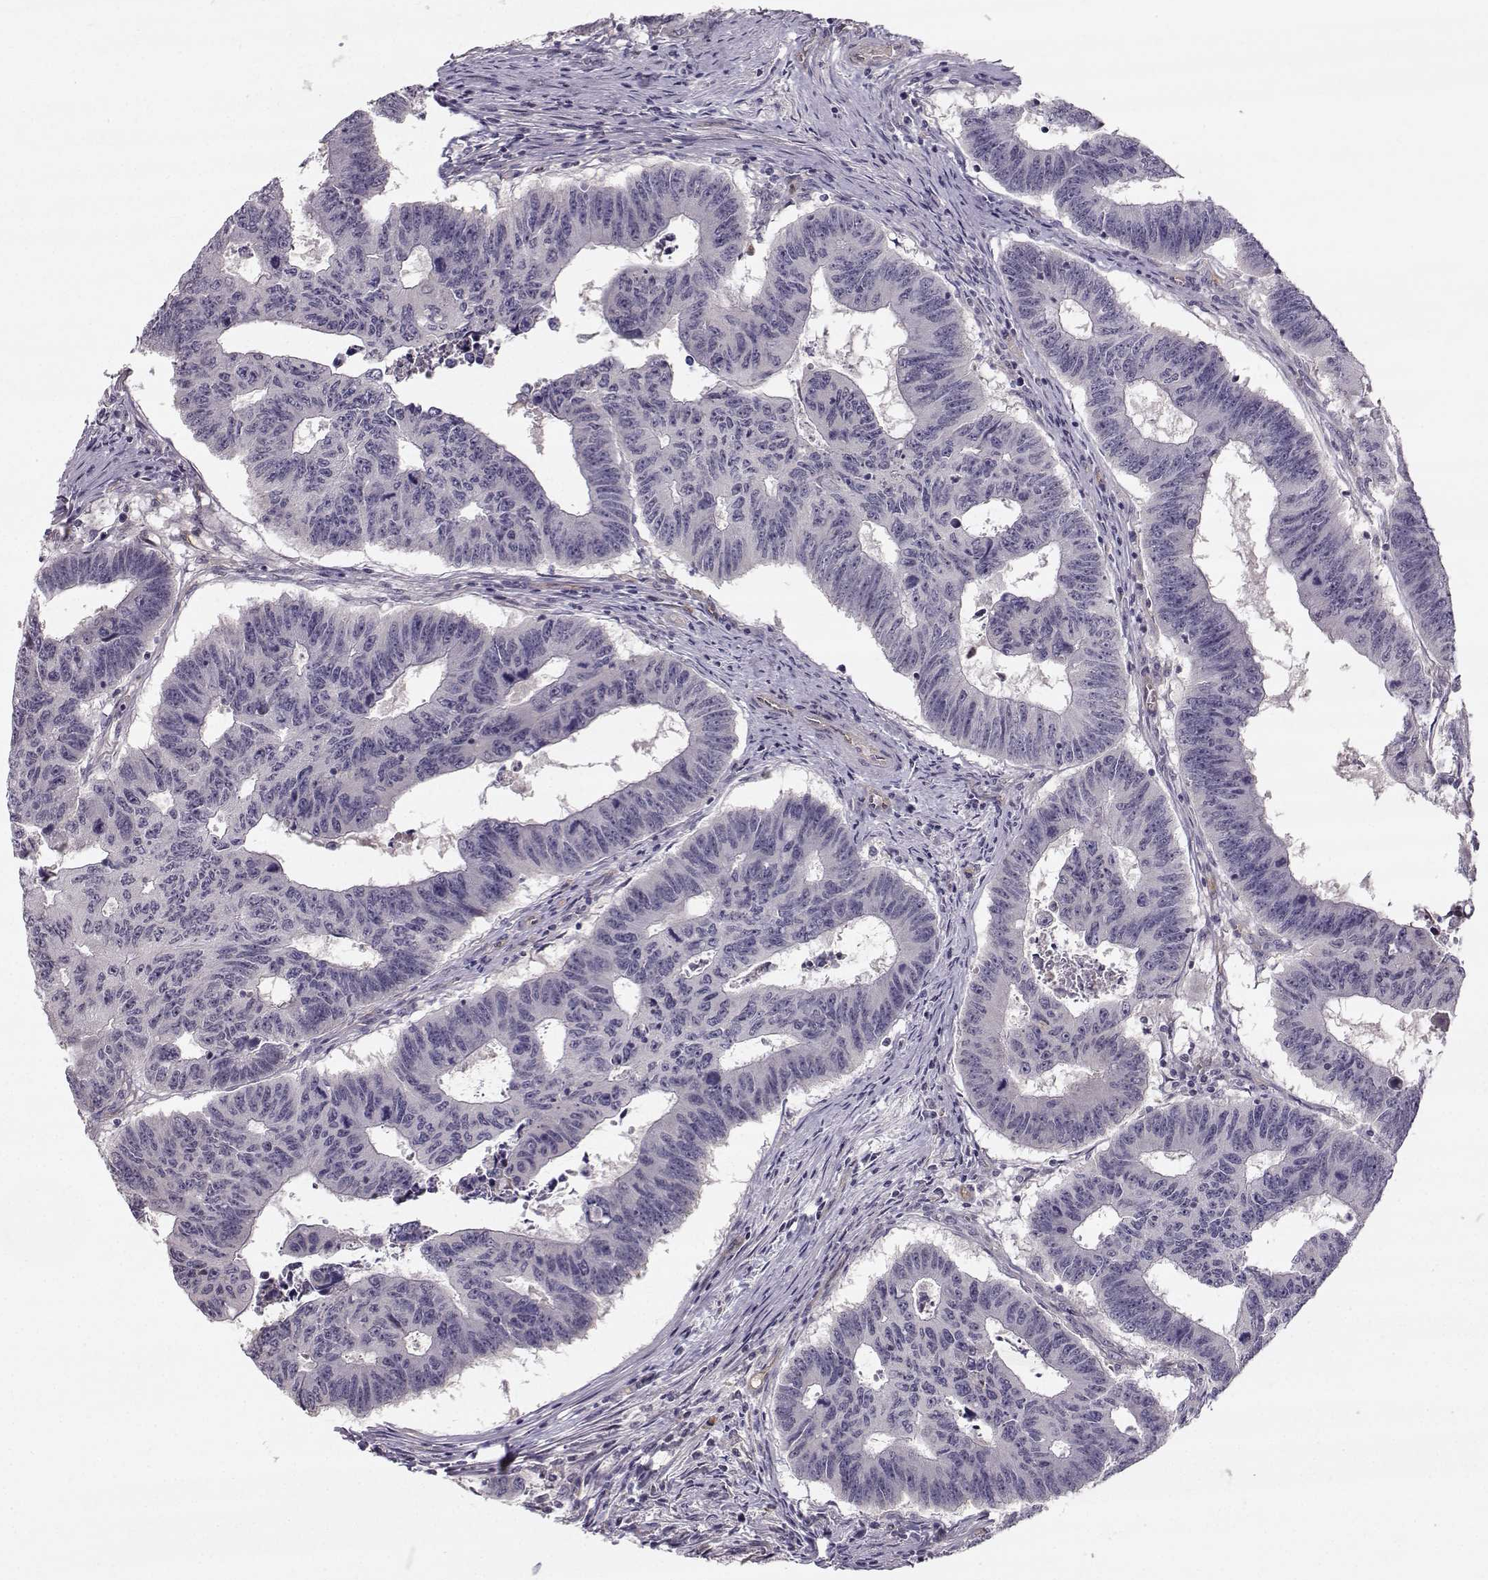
{"staining": {"intensity": "negative", "quantity": "none", "location": "none"}, "tissue": "colorectal cancer", "cell_type": "Tumor cells", "image_type": "cancer", "snomed": [{"axis": "morphology", "description": "Adenocarcinoma, NOS"}, {"axis": "topography", "description": "Appendix"}, {"axis": "topography", "description": "Colon"}, {"axis": "topography", "description": "Cecum"}, {"axis": "topography", "description": "Colon asc"}], "caption": "This is an immunohistochemistry photomicrograph of human colorectal cancer. There is no expression in tumor cells.", "gene": "OPRD1", "patient": {"sex": "female", "age": 85}}